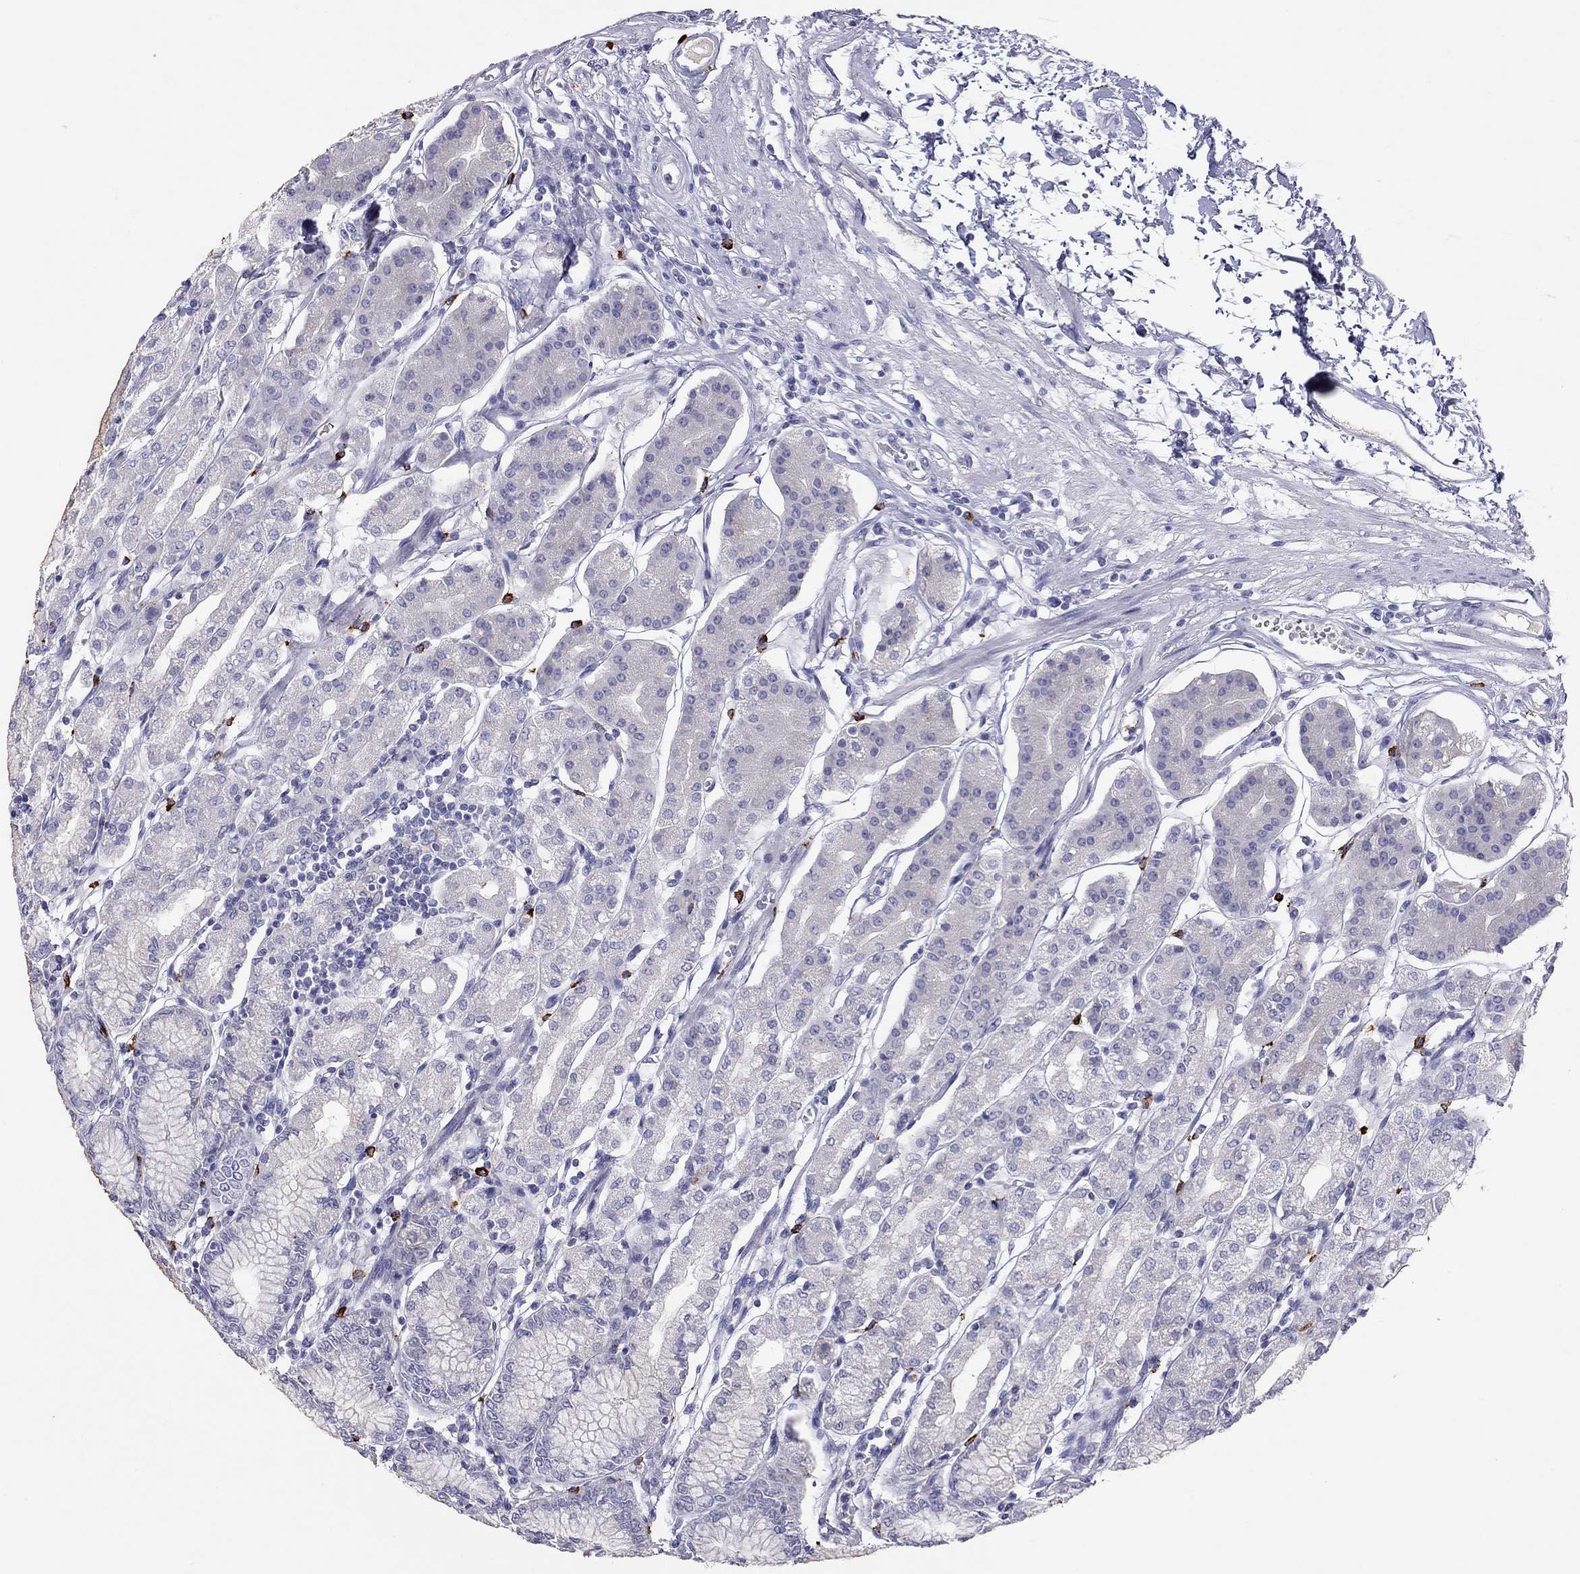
{"staining": {"intensity": "weak", "quantity": "<25%", "location": "cytoplasmic/membranous"}, "tissue": "stomach", "cell_type": "Glandular cells", "image_type": "normal", "snomed": [{"axis": "morphology", "description": "Normal tissue, NOS"}, {"axis": "topography", "description": "Skeletal muscle"}, {"axis": "topography", "description": "Stomach"}], "caption": "IHC of normal stomach reveals no expression in glandular cells. The staining was performed using DAB (3,3'-diaminobenzidine) to visualize the protein expression in brown, while the nuclei were stained in blue with hematoxylin (Magnification: 20x).", "gene": "IL17REL", "patient": {"sex": "female", "age": 57}}